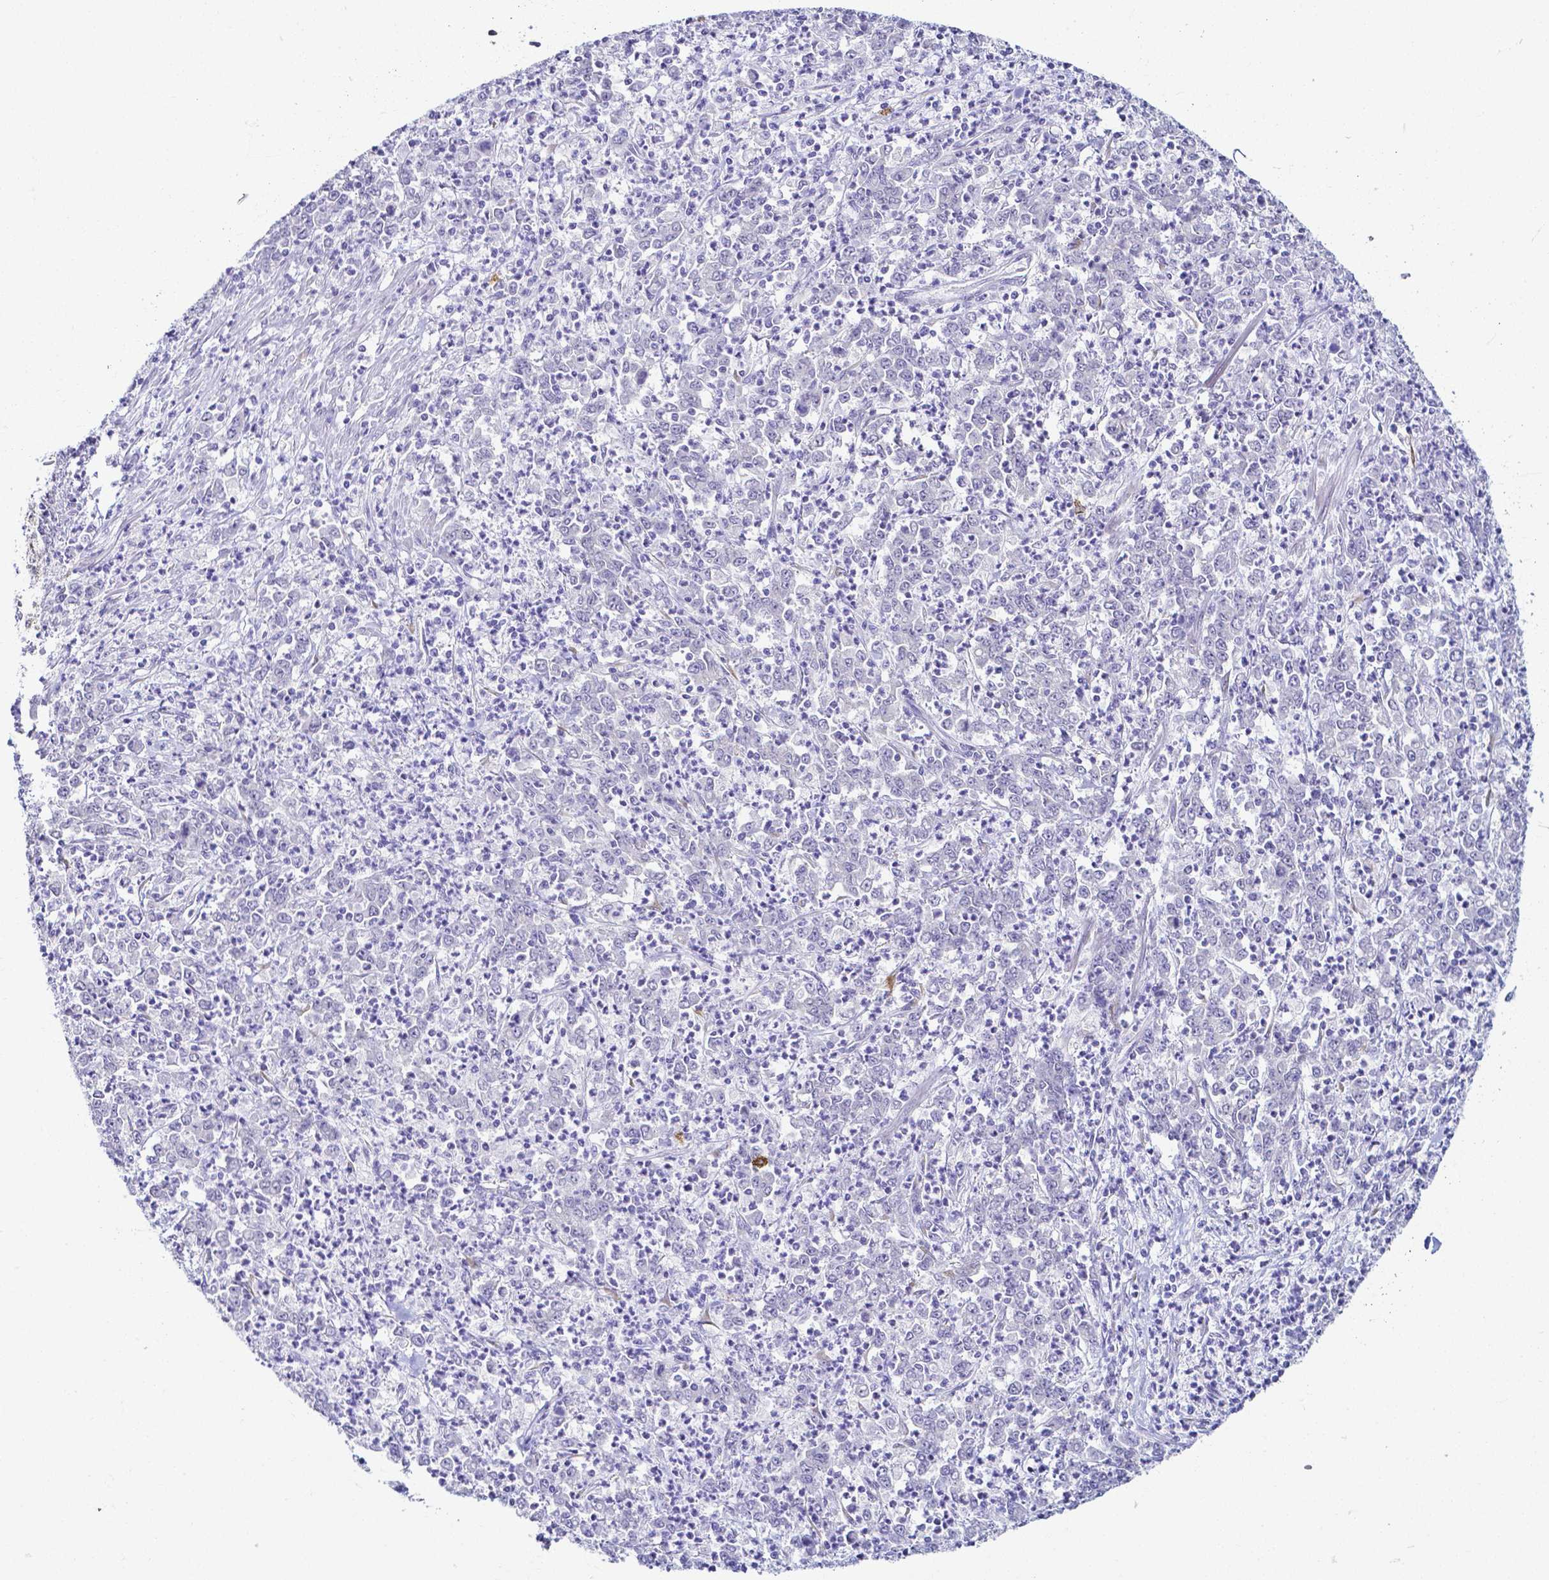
{"staining": {"intensity": "negative", "quantity": "none", "location": "none"}, "tissue": "stomach cancer", "cell_type": "Tumor cells", "image_type": "cancer", "snomed": [{"axis": "morphology", "description": "Adenocarcinoma, NOS"}, {"axis": "topography", "description": "Stomach, lower"}], "caption": "DAB (3,3'-diaminobenzidine) immunohistochemical staining of human stomach adenocarcinoma displays no significant positivity in tumor cells. Nuclei are stained in blue.", "gene": "FAM83G", "patient": {"sex": "female", "age": 71}}